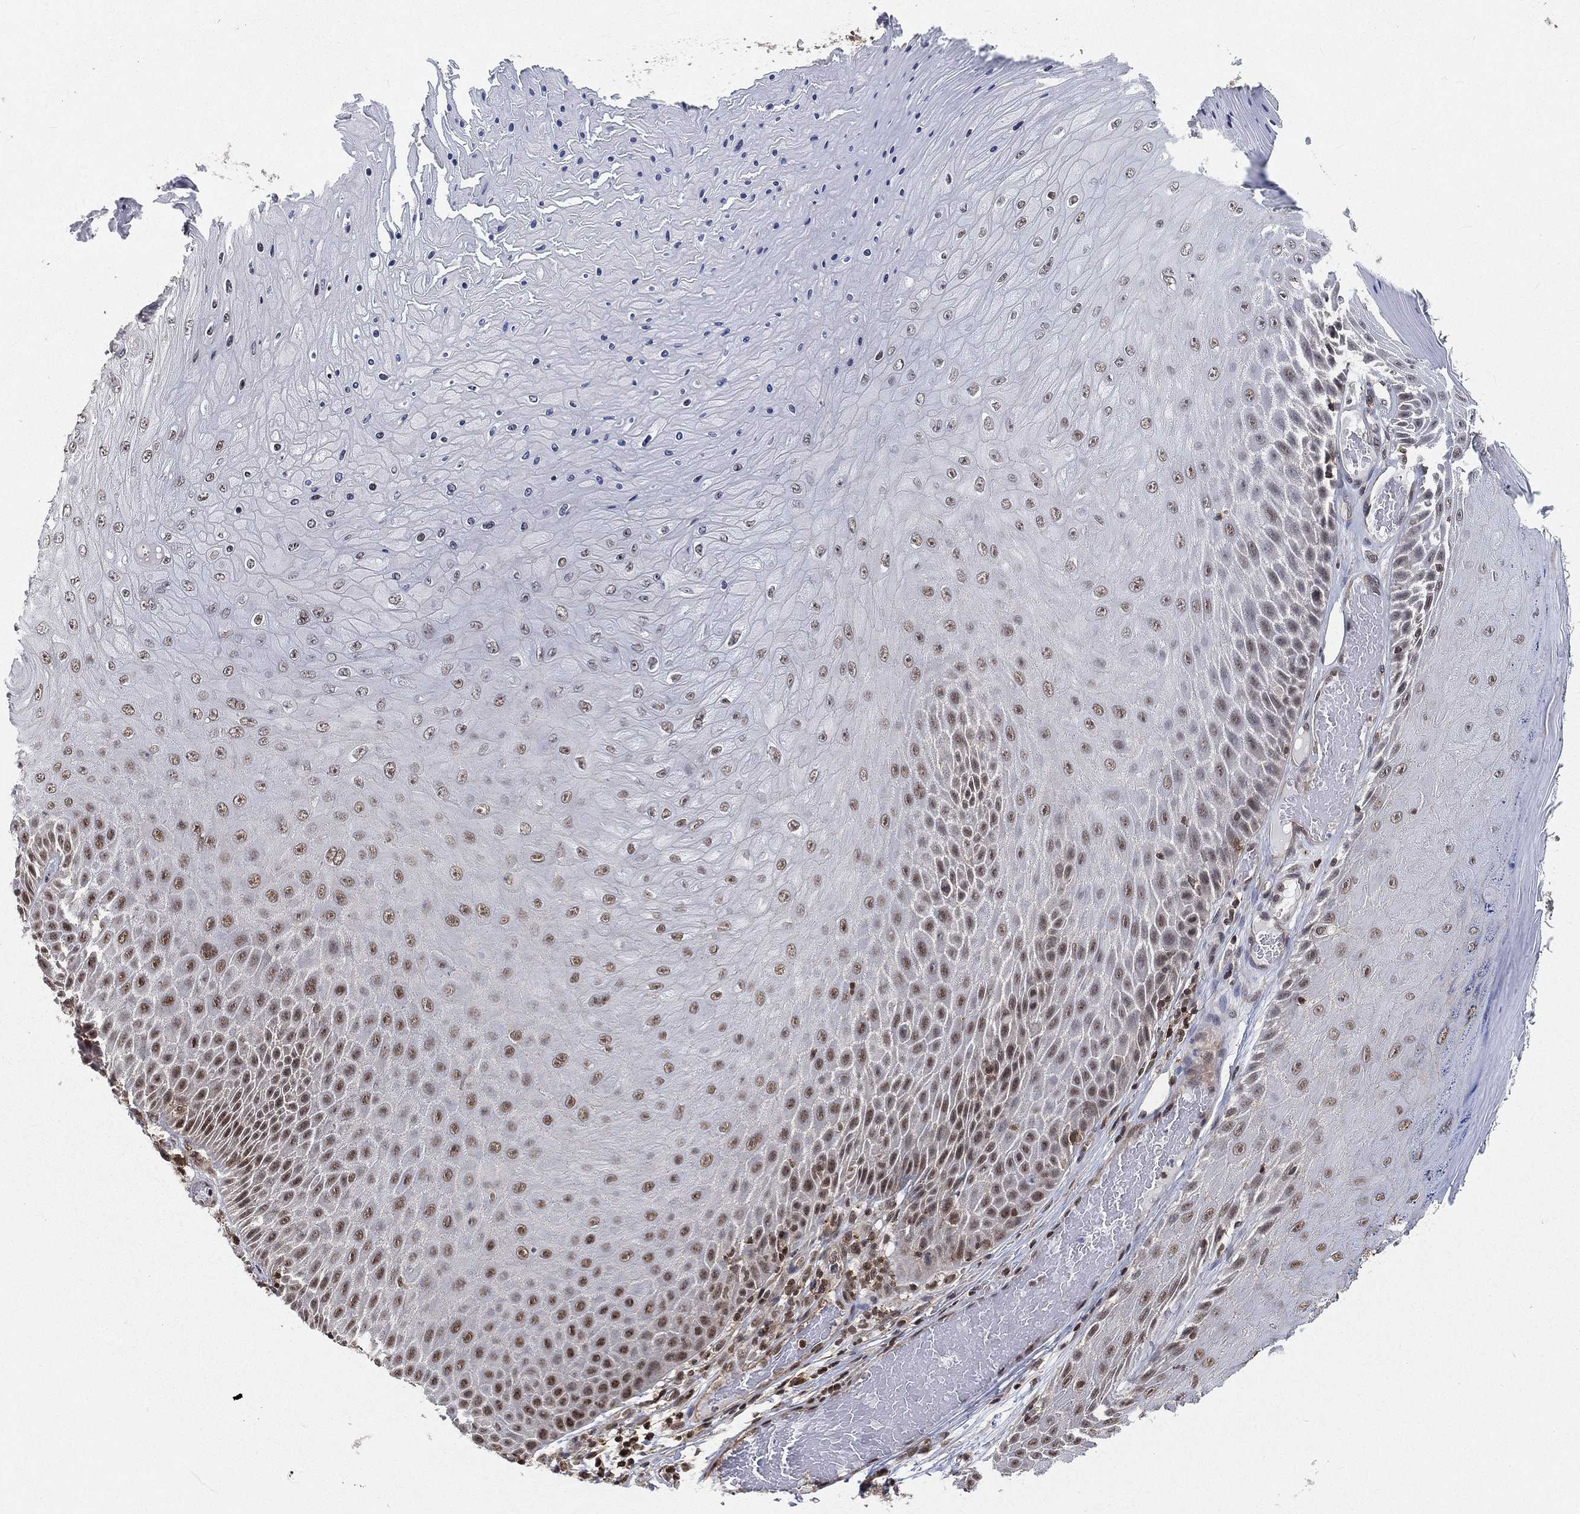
{"staining": {"intensity": "moderate", "quantity": "25%-75%", "location": "nuclear"}, "tissue": "skin cancer", "cell_type": "Tumor cells", "image_type": "cancer", "snomed": [{"axis": "morphology", "description": "Squamous cell carcinoma, NOS"}, {"axis": "topography", "description": "Skin"}], "caption": "Protein staining by IHC displays moderate nuclear staining in about 25%-75% of tumor cells in skin squamous cell carcinoma. Nuclei are stained in blue.", "gene": "RSRC2", "patient": {"sex": "male", "age": 62}}